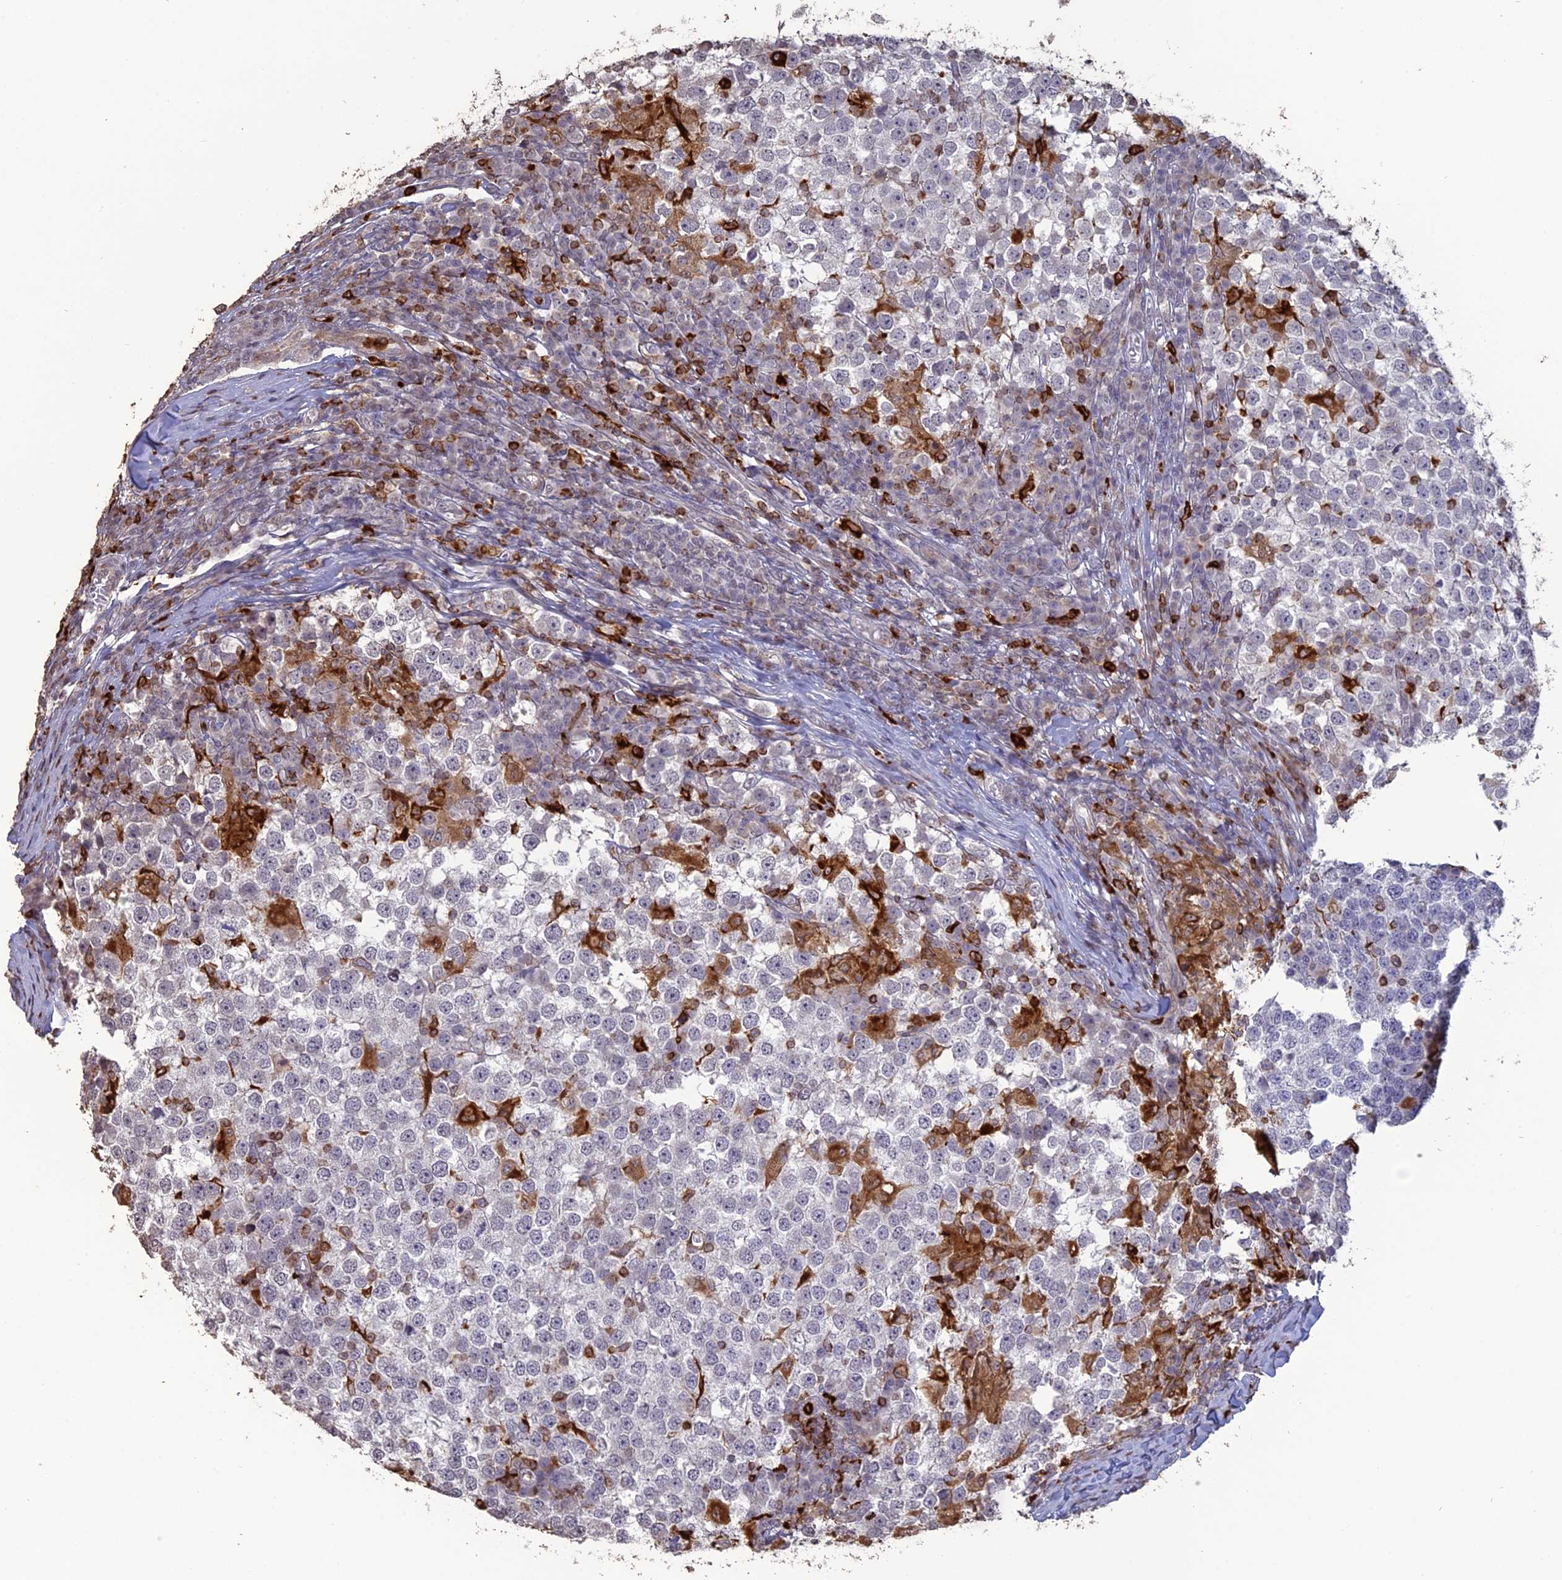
{"staining": {"intensity": "negative", "quantity": "none", "location": "none"}, "tissue": "testis cancer", "cell_type": "Tumor cells", "image_type": "cancer", "snomed": [{"axis": "morphology", "description": "Seminoma, NOS"}, {"axis": "topography", "description": "Testis"}], "caption": "High power microscopy photomicrograph of an IHC histopathology image of testis cancer (seminoma), revealing no significant expression in tumor cells. (DAB (3,3'-diaminobenzidine) immunohistochemistry (IHC) with hematoxylin counter stain).", "gene": "APOBR", "patient": {"sex": "male", "age": 65}}